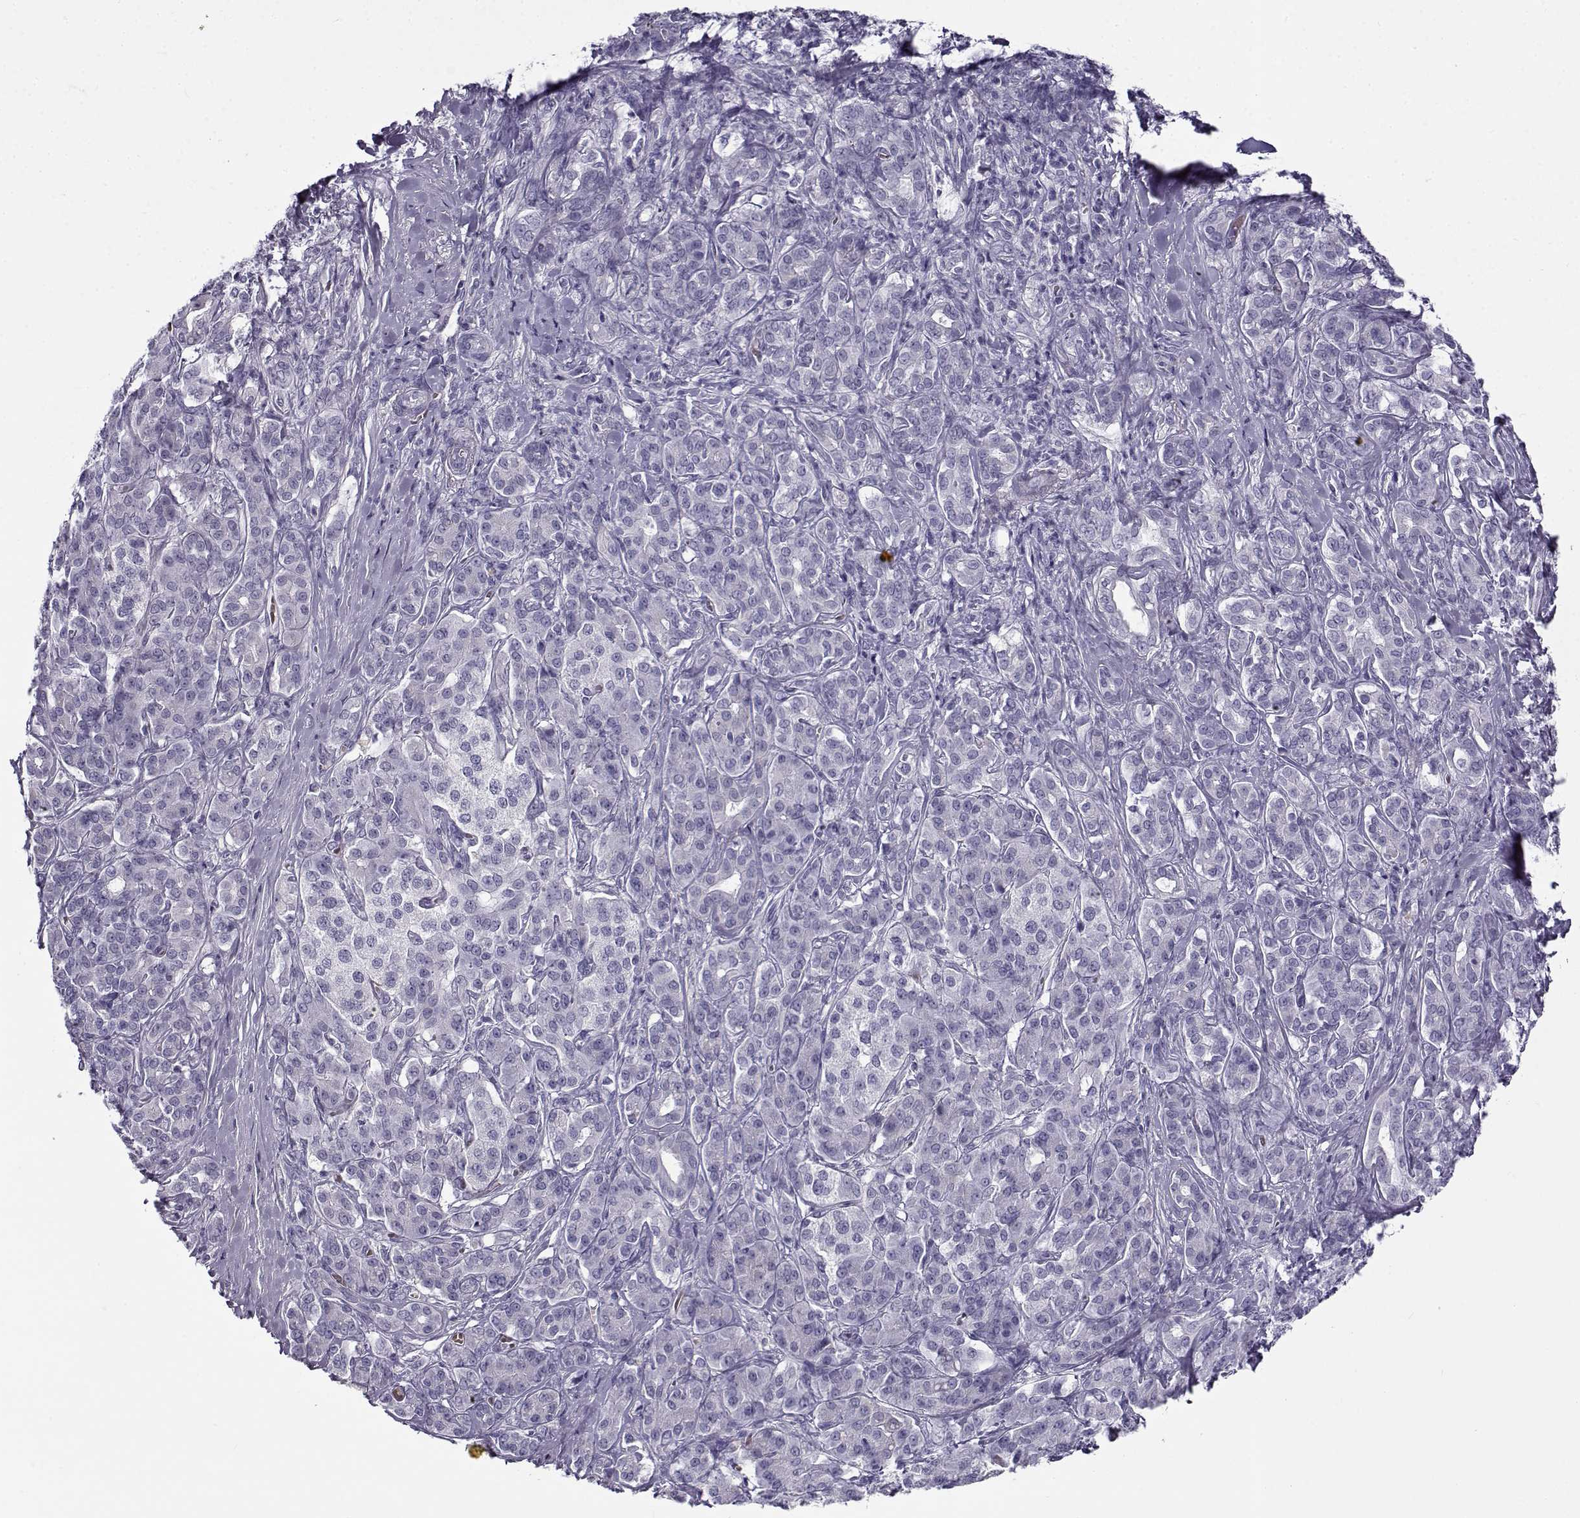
{"staining": {"intensity": "negative", "quantity": "none", "location": "none"}, "tissue": "pancreatic cancer", "cell_type": "Tumor cells", "image_type": "cancer", "snomed": [{"axis": "morphology", "description": "Normal tissue, NOS"}, {"axis": "morphology", "description": "Inflammation, NOS"}, {"axis": "morphology", "description": "Adenocarcinoma, NOS"}, {"axis": "topography", "description": "Pancreas"}], "caption": "High power microscopy histopathology image of an immunohistochemistry (IHC) photomicrograph of pancreatic cancer (adenocarcinoma), revealing no significant staining in tumor cells.", "gene": "GTSF1L", "patient": {"sex": "male", "age": 57}}